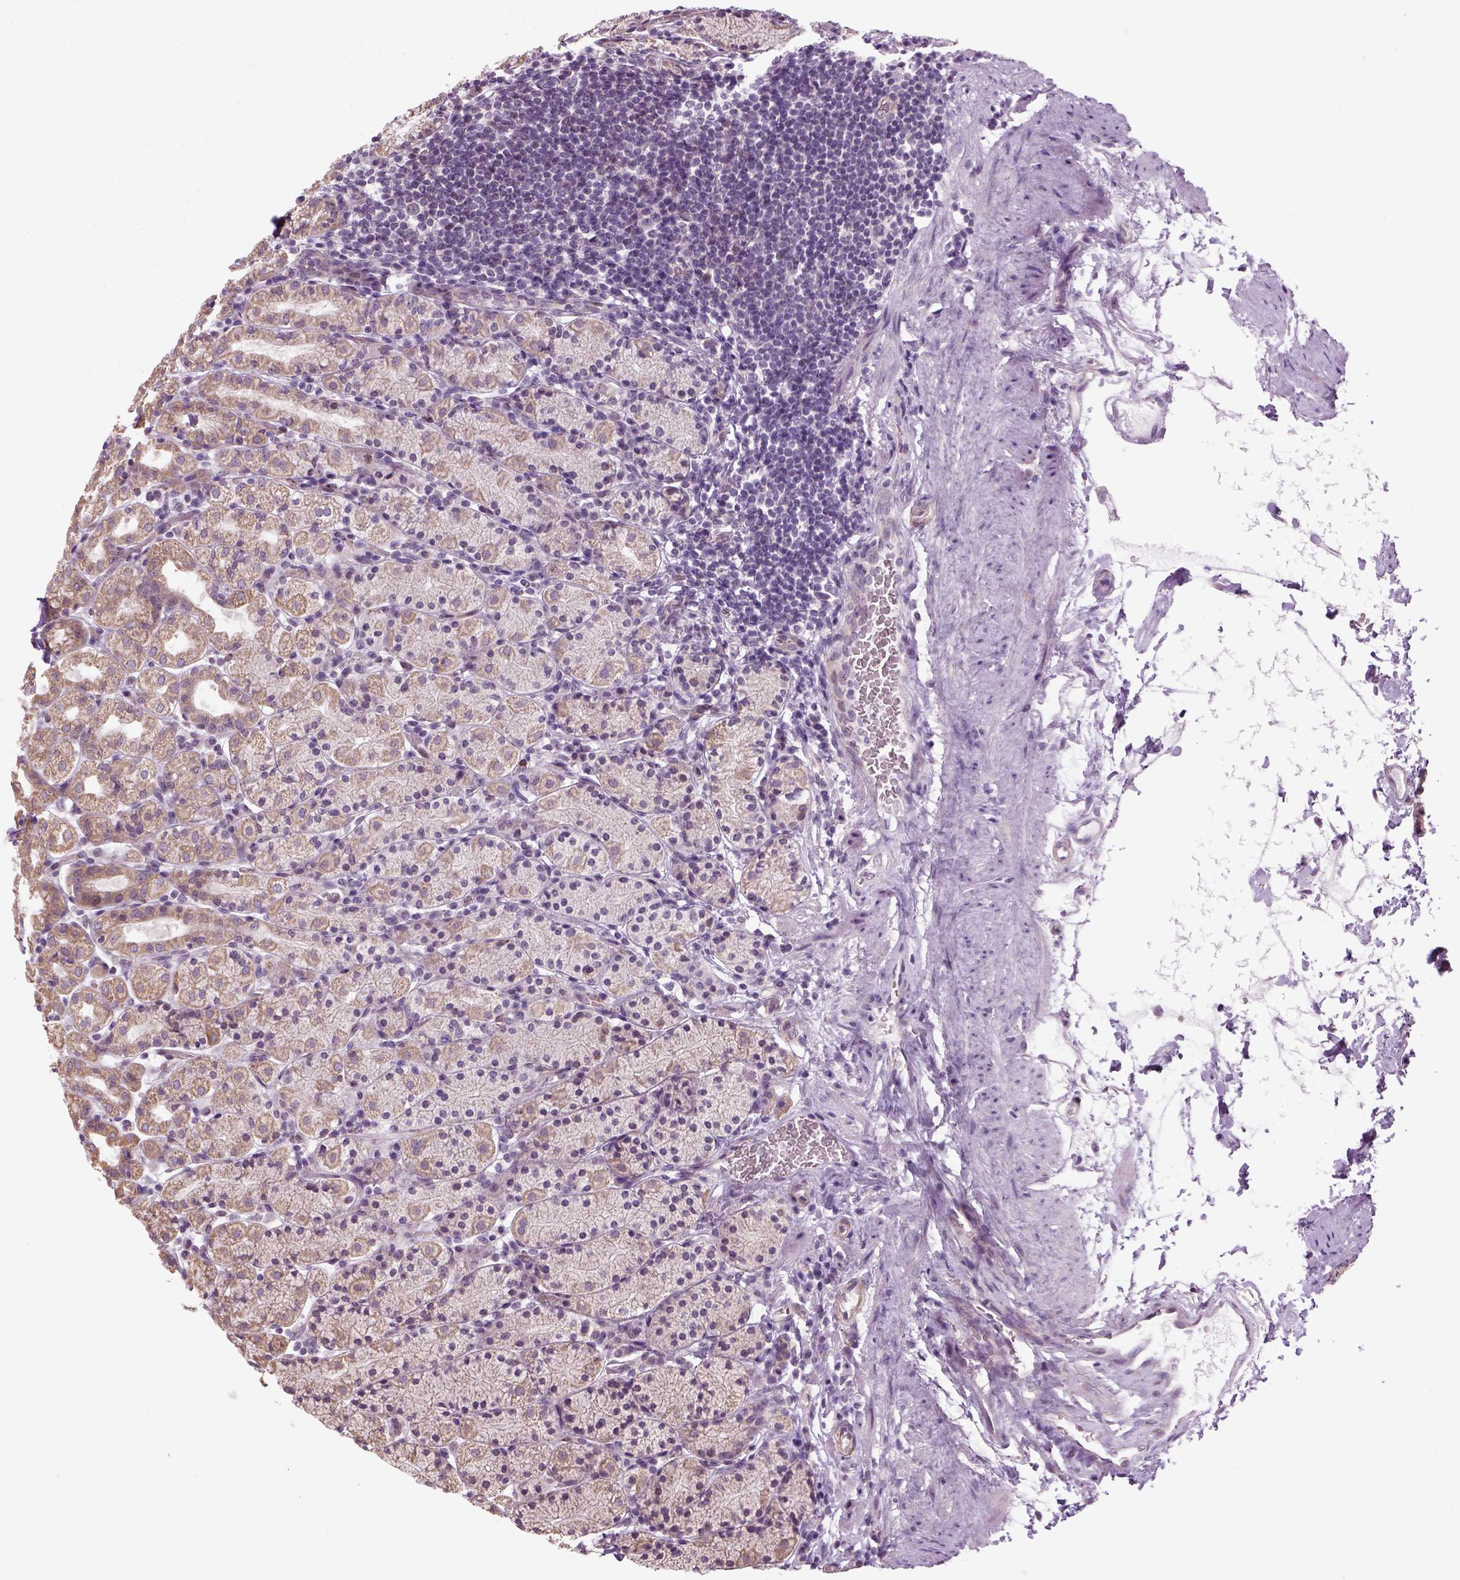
{"staining": {"intensity": "weak", "quantity": "25%-75%", "location": "cytoplasmic/membranous"}, "tissue": "stomach", "cell_type": "Glandular cells", "image_type": "normal", "snomed": [{"axis": "morphology", "description": "Normal tissue, NOS"}, {"axis": "topography", "description": "Stomach, upper"}, {"axis": "topography", "description": "Stomach"}], "caption": "Brown immunohistochemical staining in normal human stomach displays weak cytoplasmic/membranous staining in approximately 25%-75% of glandular cells.", "gene": "XK", "patient": {"sex": "male", "age": 62}}